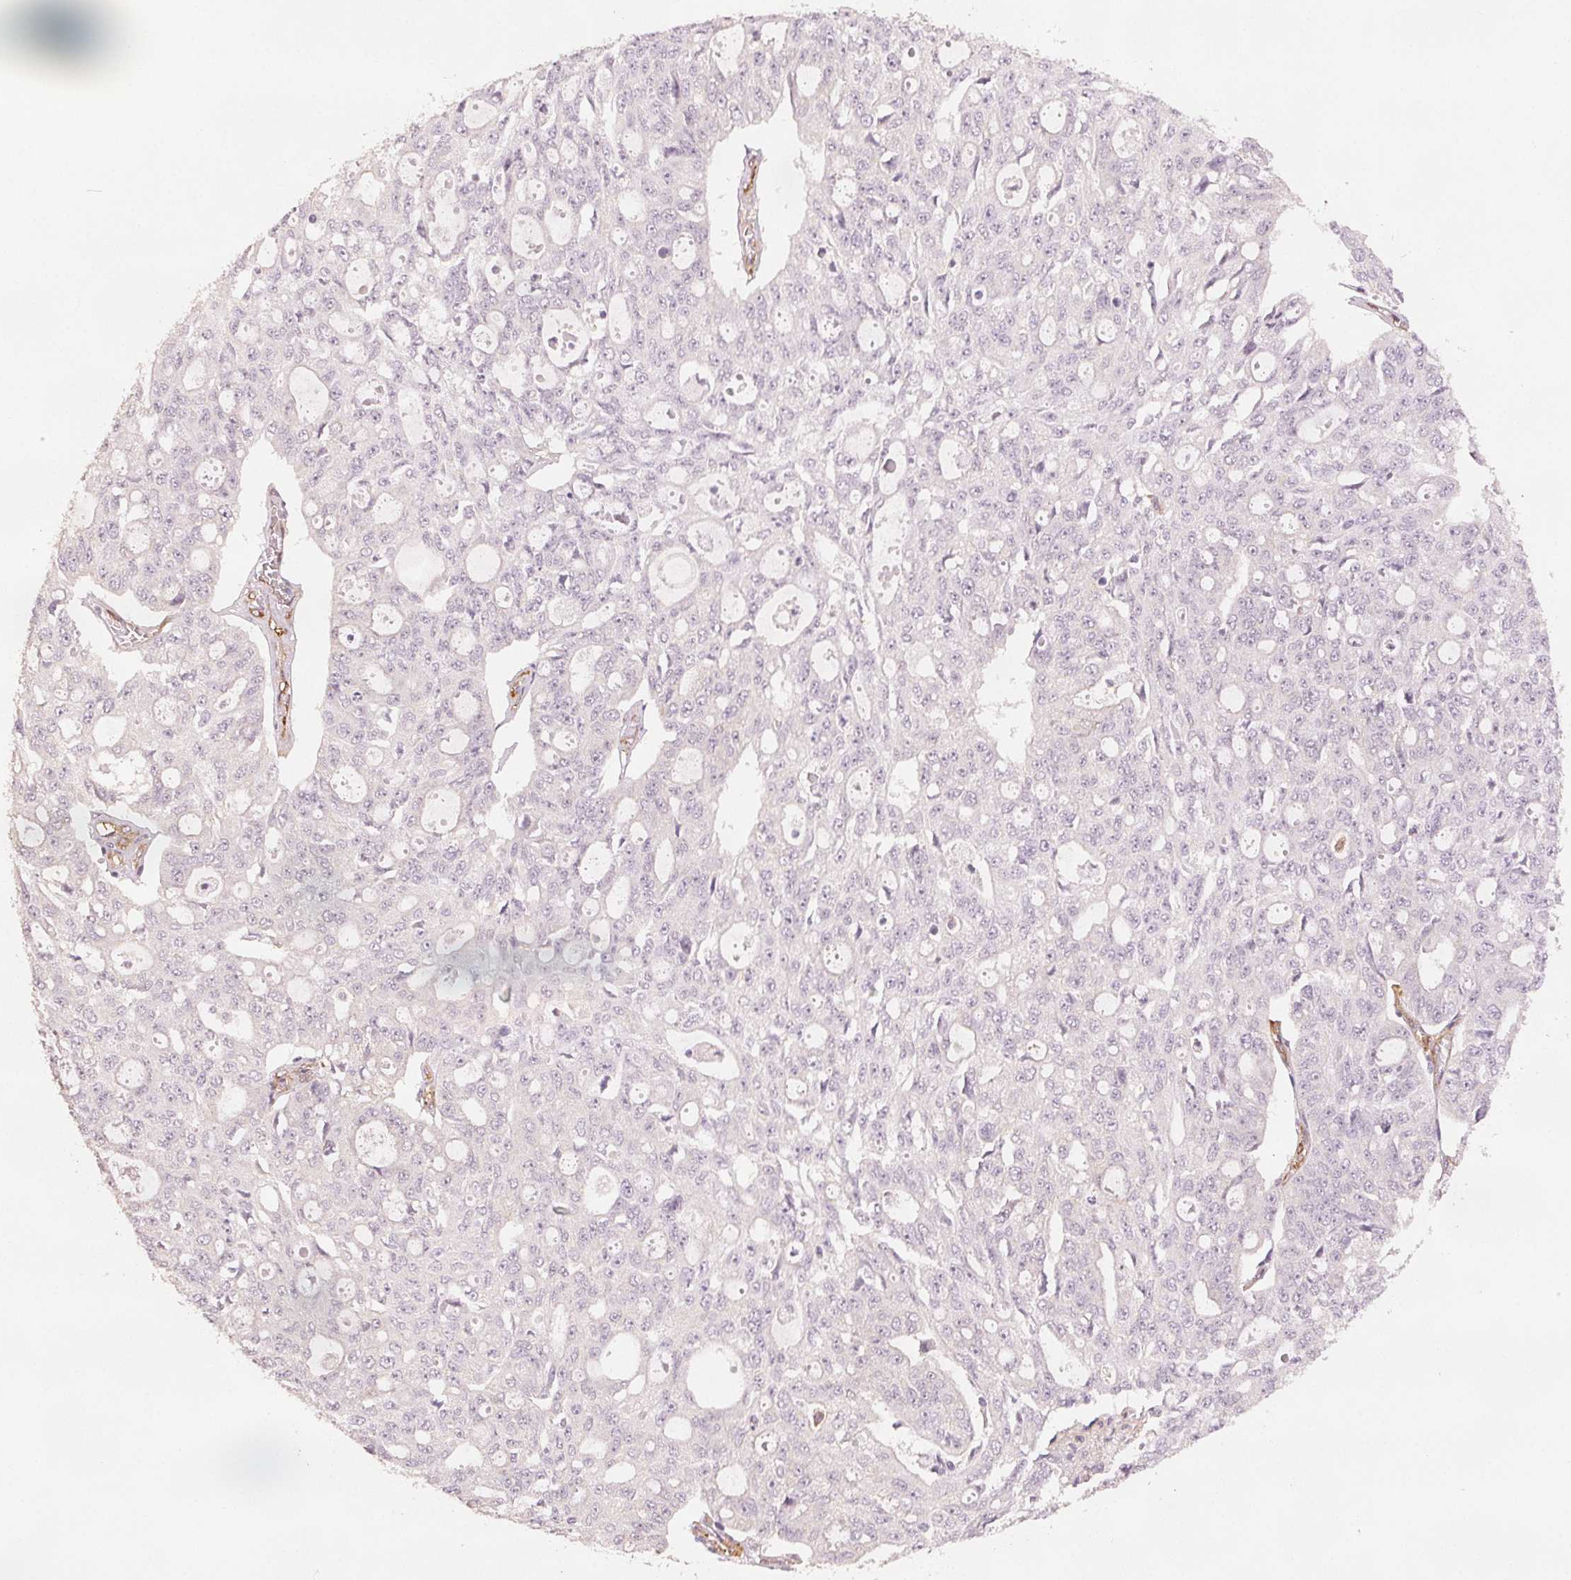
{"staining": {"intensity": "negative", "quantity": "none", "location": "none"}, "tissue": "ovarian cancer", "cell_type": "Tumor cells", "image_type": "cancer", "snomed": [{"axis": "morphology", "description": "Carcinoma, endometroid"}, {"axis": "topography", "description": "Ovary"}], "caption": "Tumor cells show no significant protein staining in ovarian cancer.", "gene": "DIAPH2", "patient": {"sex": "female", "age": 65}}